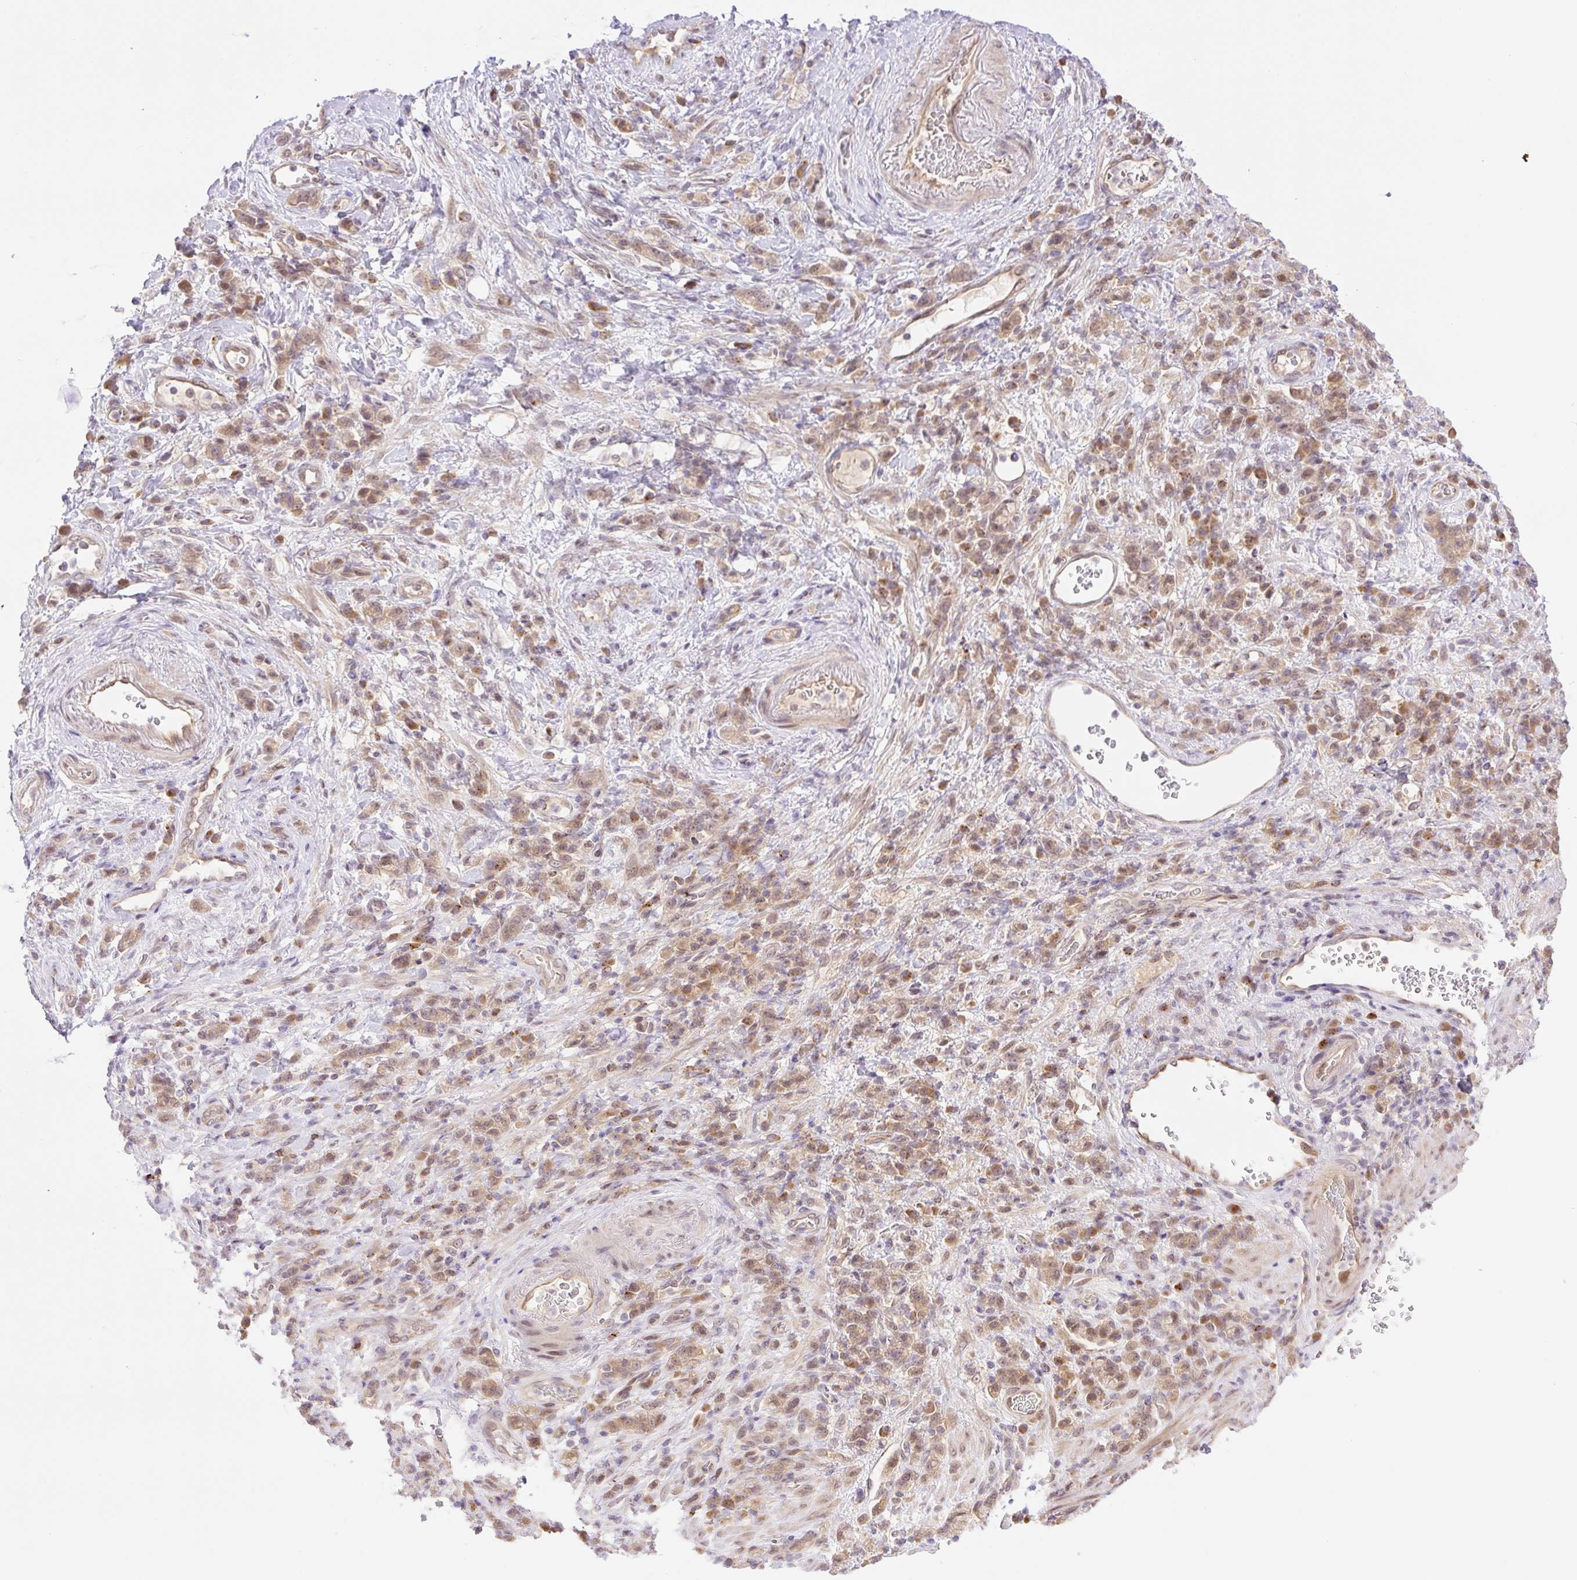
{"staining": {"intensity": "moderate", "quantity": ">75%", "location": "cytoplasmic/membranous,nuclear"}, "tissue": "stomach cancer", "cell_type": "Tumor cells", "image_type": "cancer", "snomed": [{"axis": "morphology", "description": "Adenocarcinoma, NOS"}, {"axis": "topography", "description": "Stomach"}], "caption": "Immunohistochemistry photomicrograph of neoplastic tissue: stomach cancer (adenocarcinoma) stained using immunohistochemistry demonstrates medium levels of moderate protein expression localized specifically in the cytoplasmic/membranous and nuclear of tumor cells, appearing as a cytoplasmic/membranous and nuclear brown color.", "gene": "VPS25", "patient": {"sex": "male", "age": 77}}